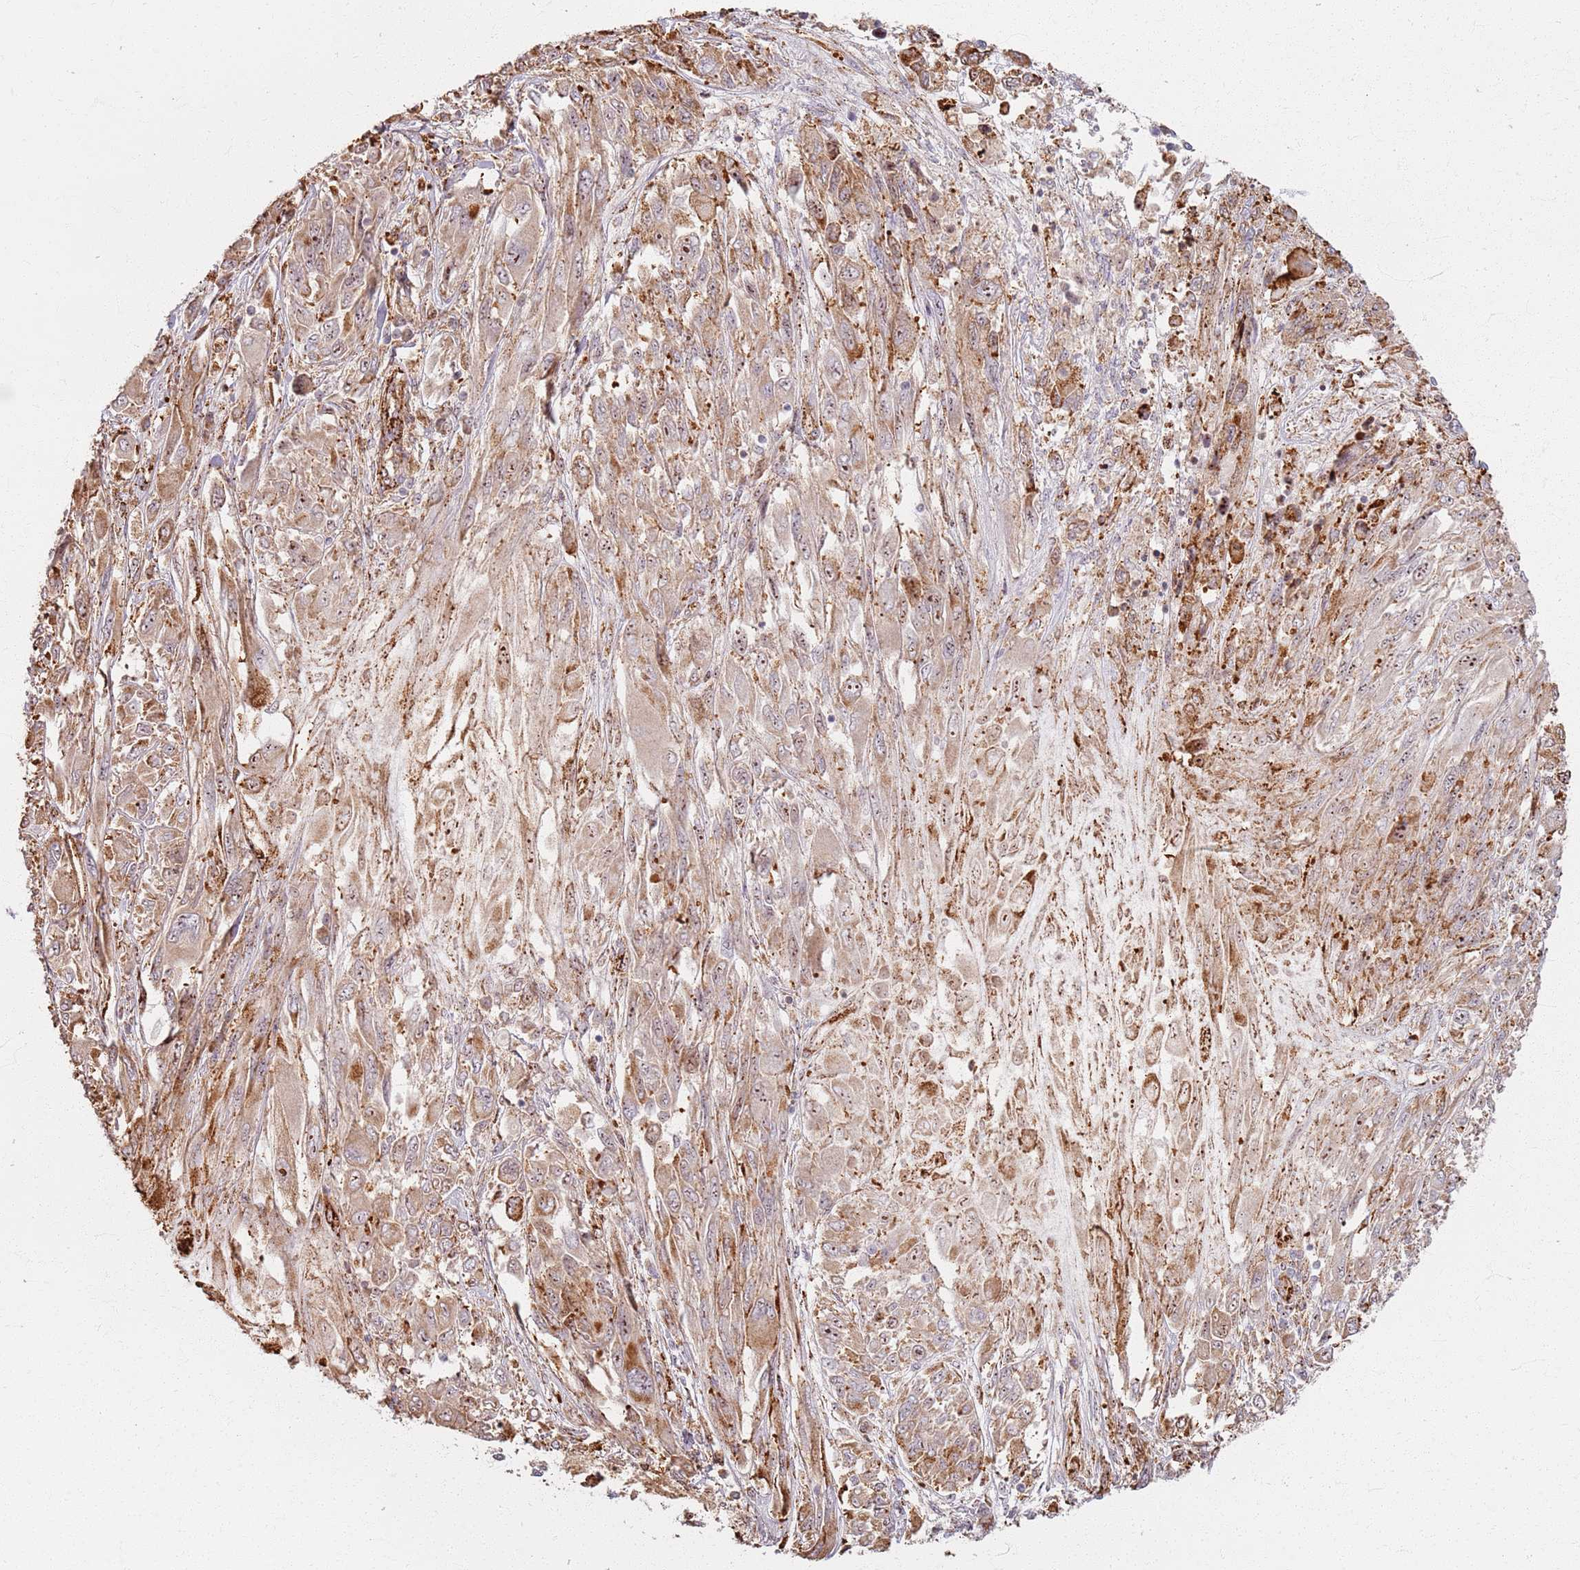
{"staining": {"intensity": "moderate", "quantity": ">75%", "location": "cytoplasmic/membranous,nuclear"}, "tissue": "melanoma", "cell_type": "Tumor cells", "image_type": "cancer", "snomed": [{"axis": "morphology", "description": "Malignant melanoma, NOS"}, {"axis": "topography", "description": "Skin"}], "caption": "Protein staining of malignant melanoma tissue shows moderate cytoplasmic/membranous and nuclear positivity in about >75% of tumor cells.", "gene": "KRI1", "patient": {"sex": "female", "age": 91}}